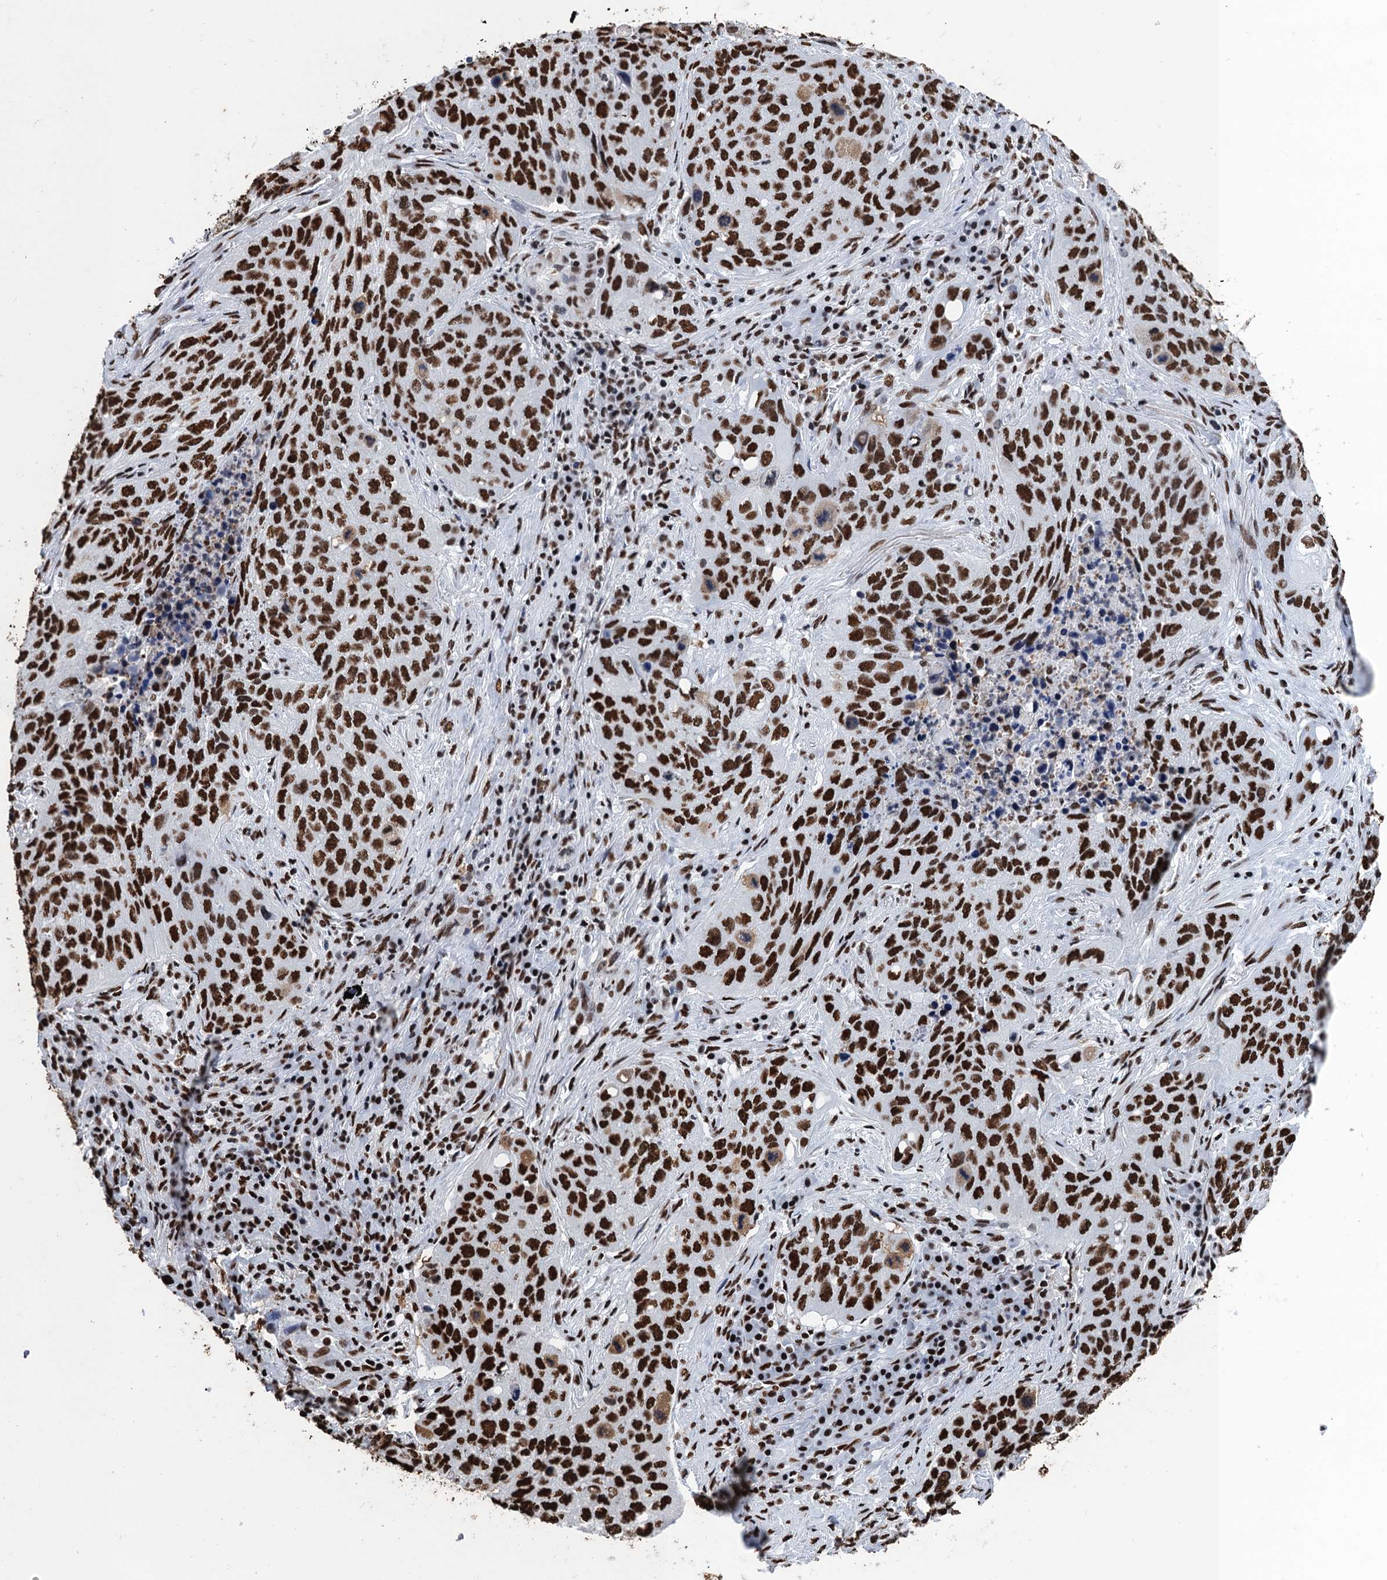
{"staining": {"intensity": "strong", "quantity": ">75%", "location": "nuclear"}, "tissue": "lung cancer", "cell_type": "Tumor cells", "image_type": "cancer", "snomed": [{"axis": "morphology", "description": "Squamous cell carcinoma, NOS"}, {"axis": "topography", "description": "Lung"}], "caption": "Protein expression analysis of human lung cancer (squamous cell carcinoma) reveals strong nuclear expression in approximately >75% of tumor cells. (IHC, brightfield microscopy, high magnification).", "gene": "UBA2", "patient": {"sex": "female", "age": 63}}